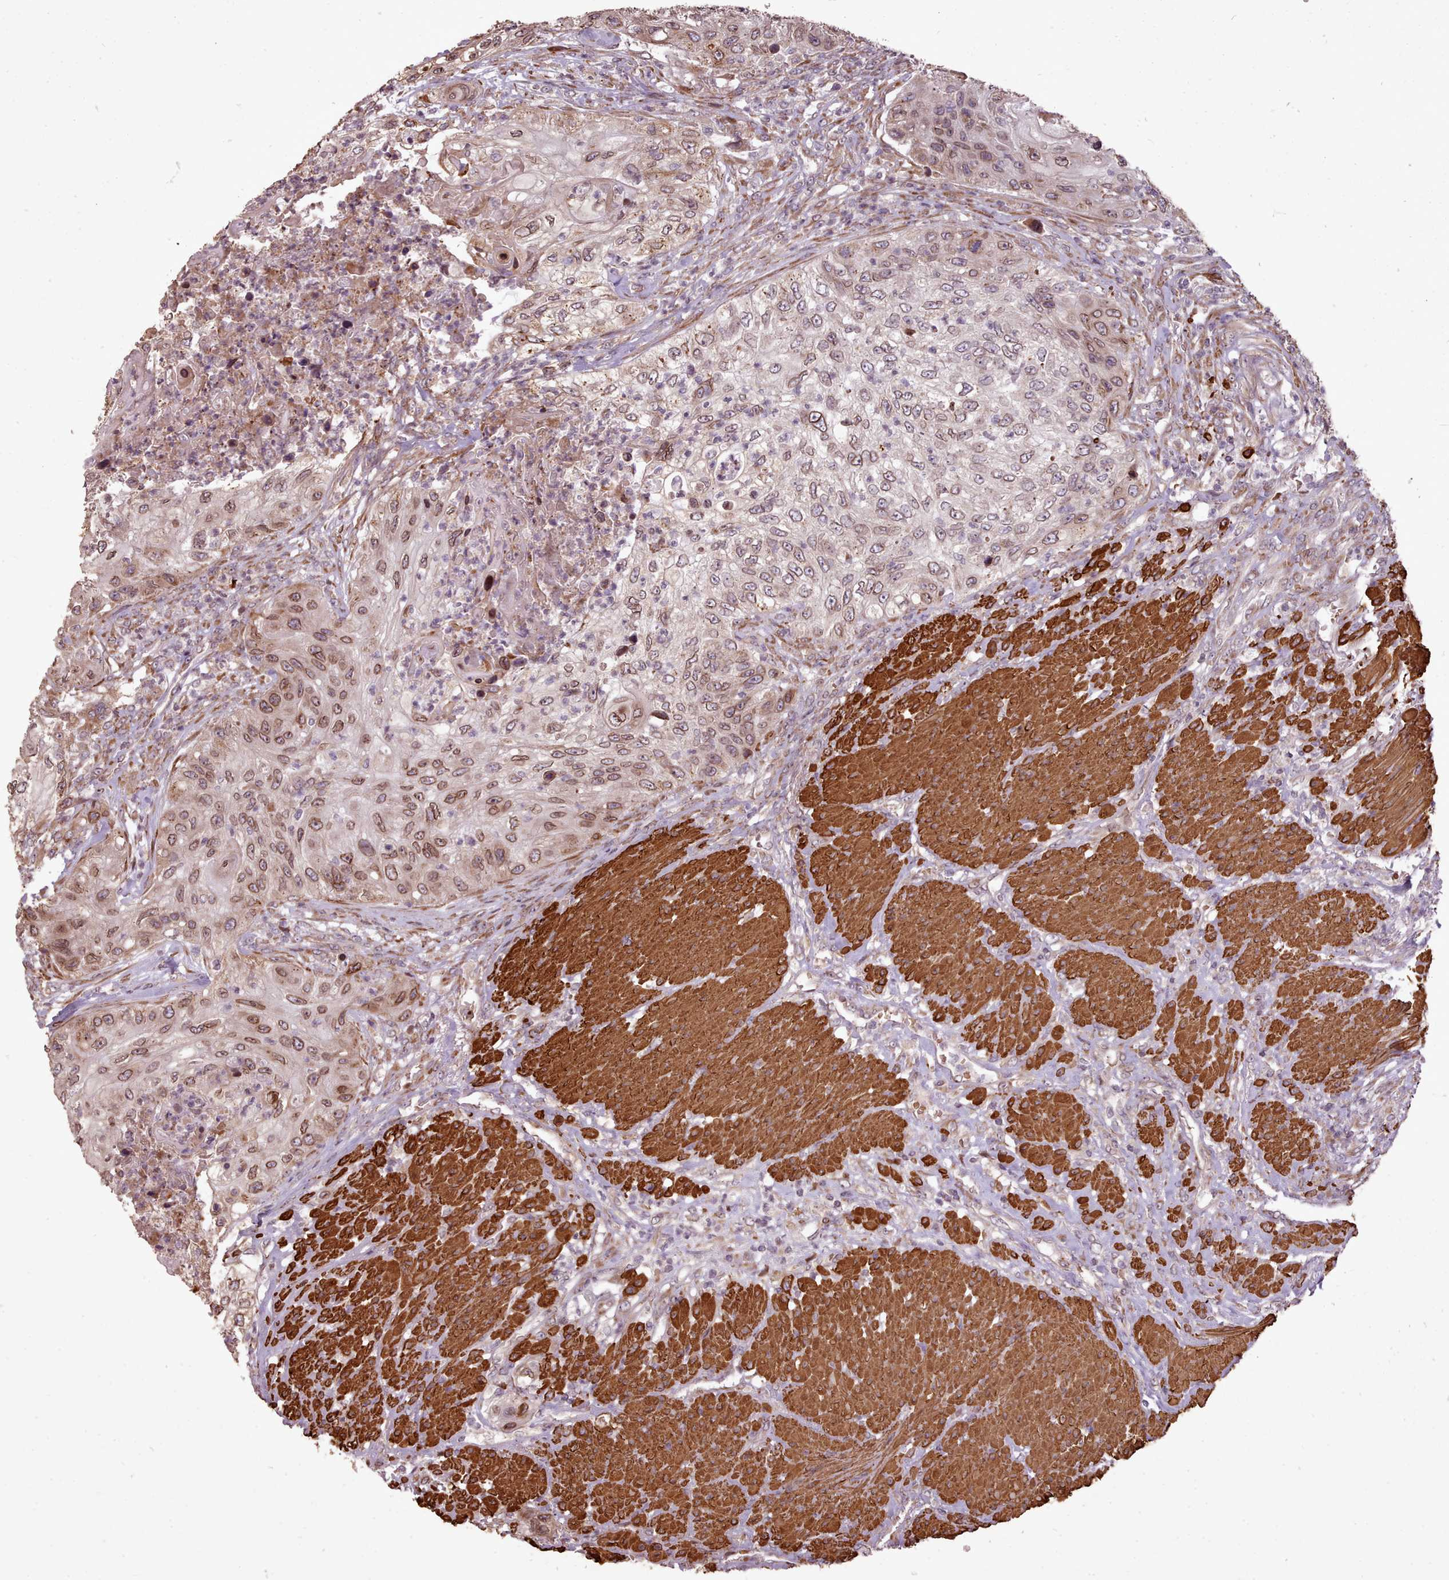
{"staining": {"intensity": "moderate", "quantity": ">75%", "location": "cytoplasmic/membranous,nuclear"}, "tissue": "urothelial cancer", "cell_type": "Tumor cells", "image_type": "cancer", "snomed": [{"axis": "morphology", "description": "Urothelial carcinoma, High grade"}, {"axis": "topography", "description": "Urinary bladder"}], "caption": "Protein staining shows moderate cytoplasmic/membranous and nuclear staining in about >75% of tumor cells in urothelial cancer. (brown staining indicates protein expression, while blue staining denotes nuclei).", "gene": "CABP1", "patient": {"sex": "female", "age": 60}}